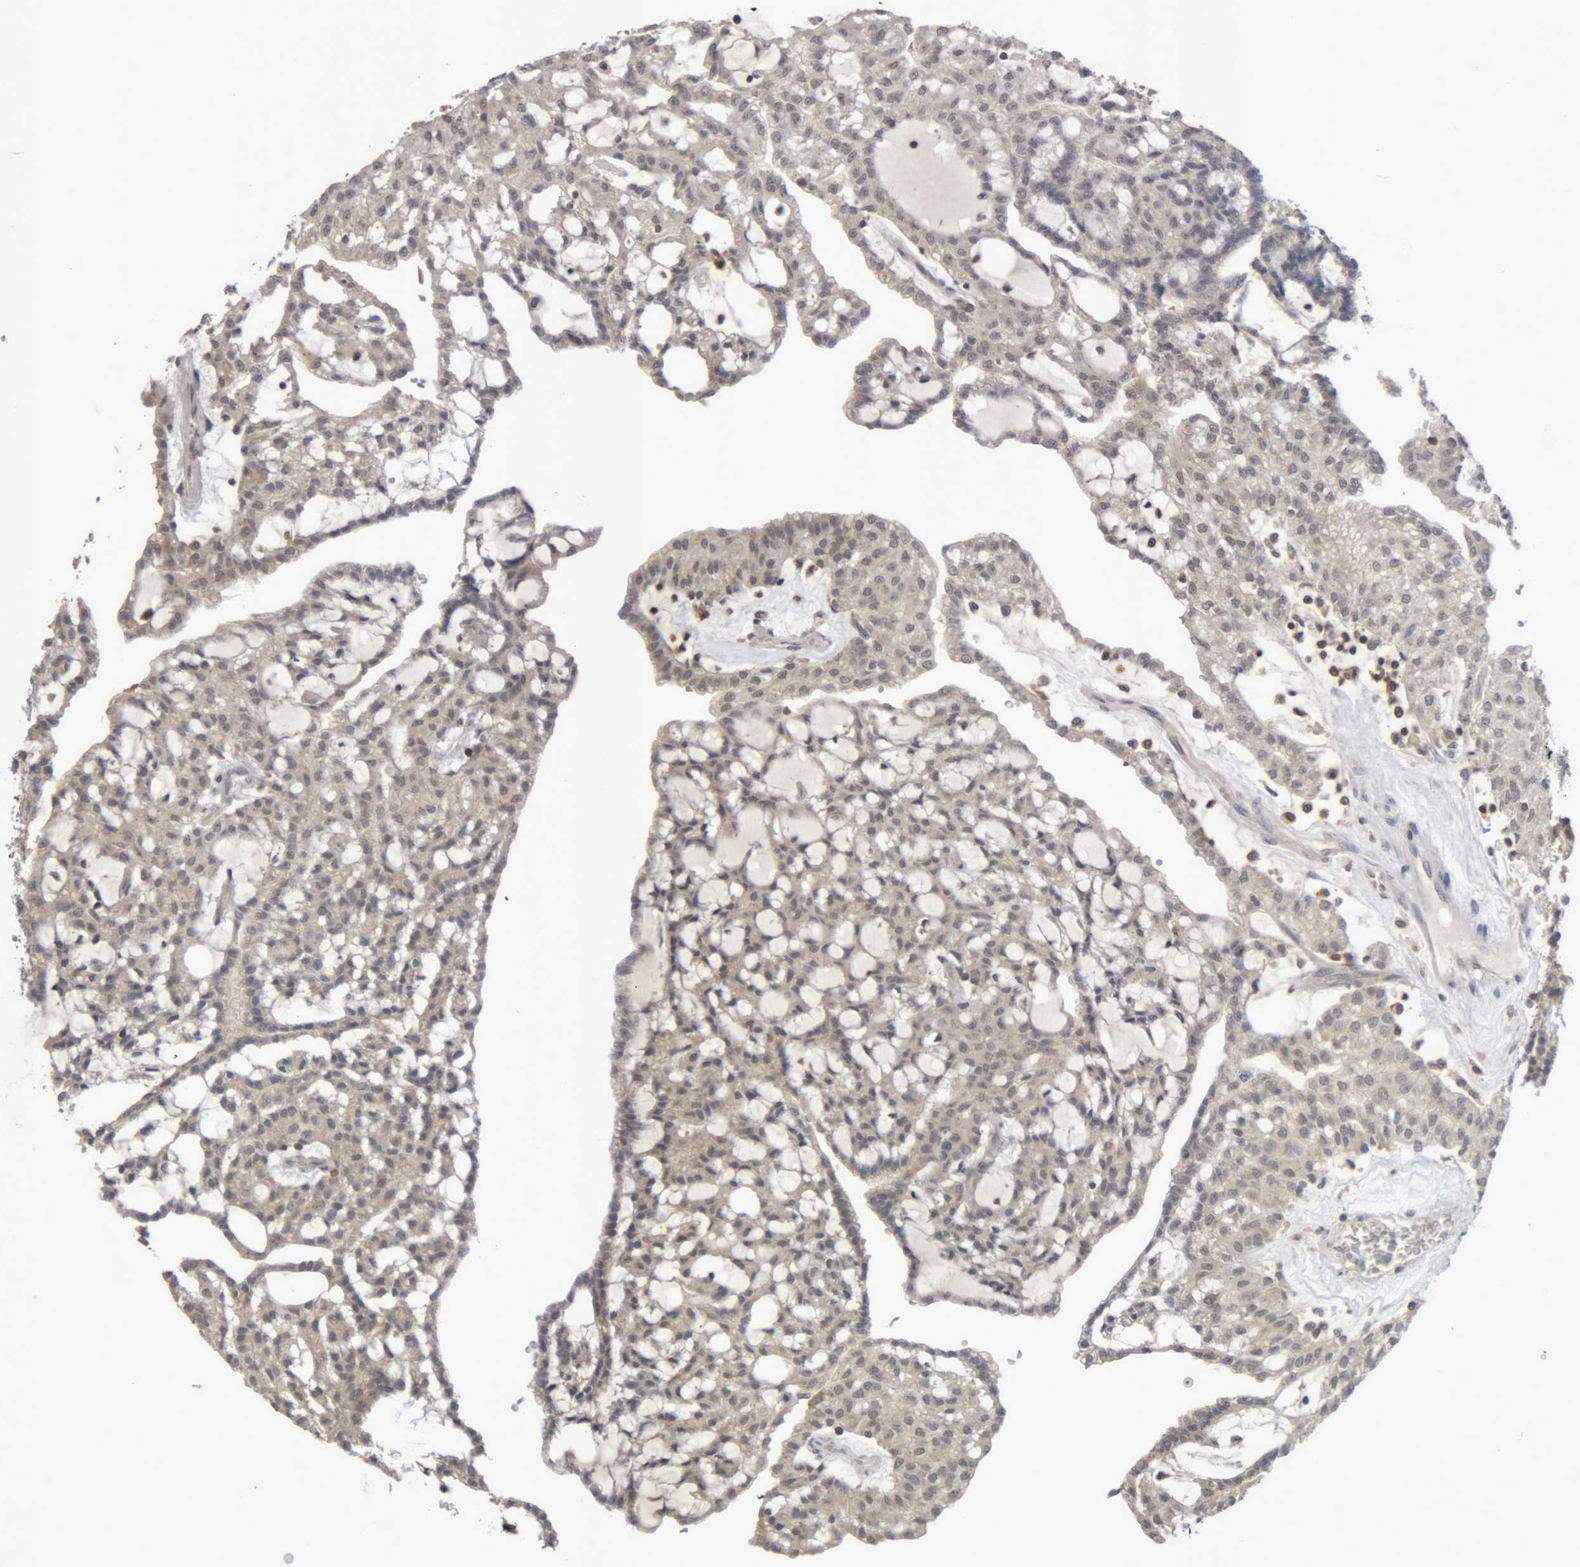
{"staining": {"intensity": "weak", "quantity": ">75%", "location": "cytoplasmic/membranous"}, "tissue": "renal cancer", "cell_type": "Tumor cells", "image_type": "cancer", "snomed": [{"axis": "morphology", "description": "Adenocarcinoma, NOS"}, {"axis": "topography", "description": "Kidney"}], "caption": "Immunohistochemical staining of renal cancer (adenocarcinoma) exhibits weak cytoplasmic/membranous protein staining in about >75% of tumor cells.", "gene": "NFATC2", "patient": {"sex": "male", "age": 63}}